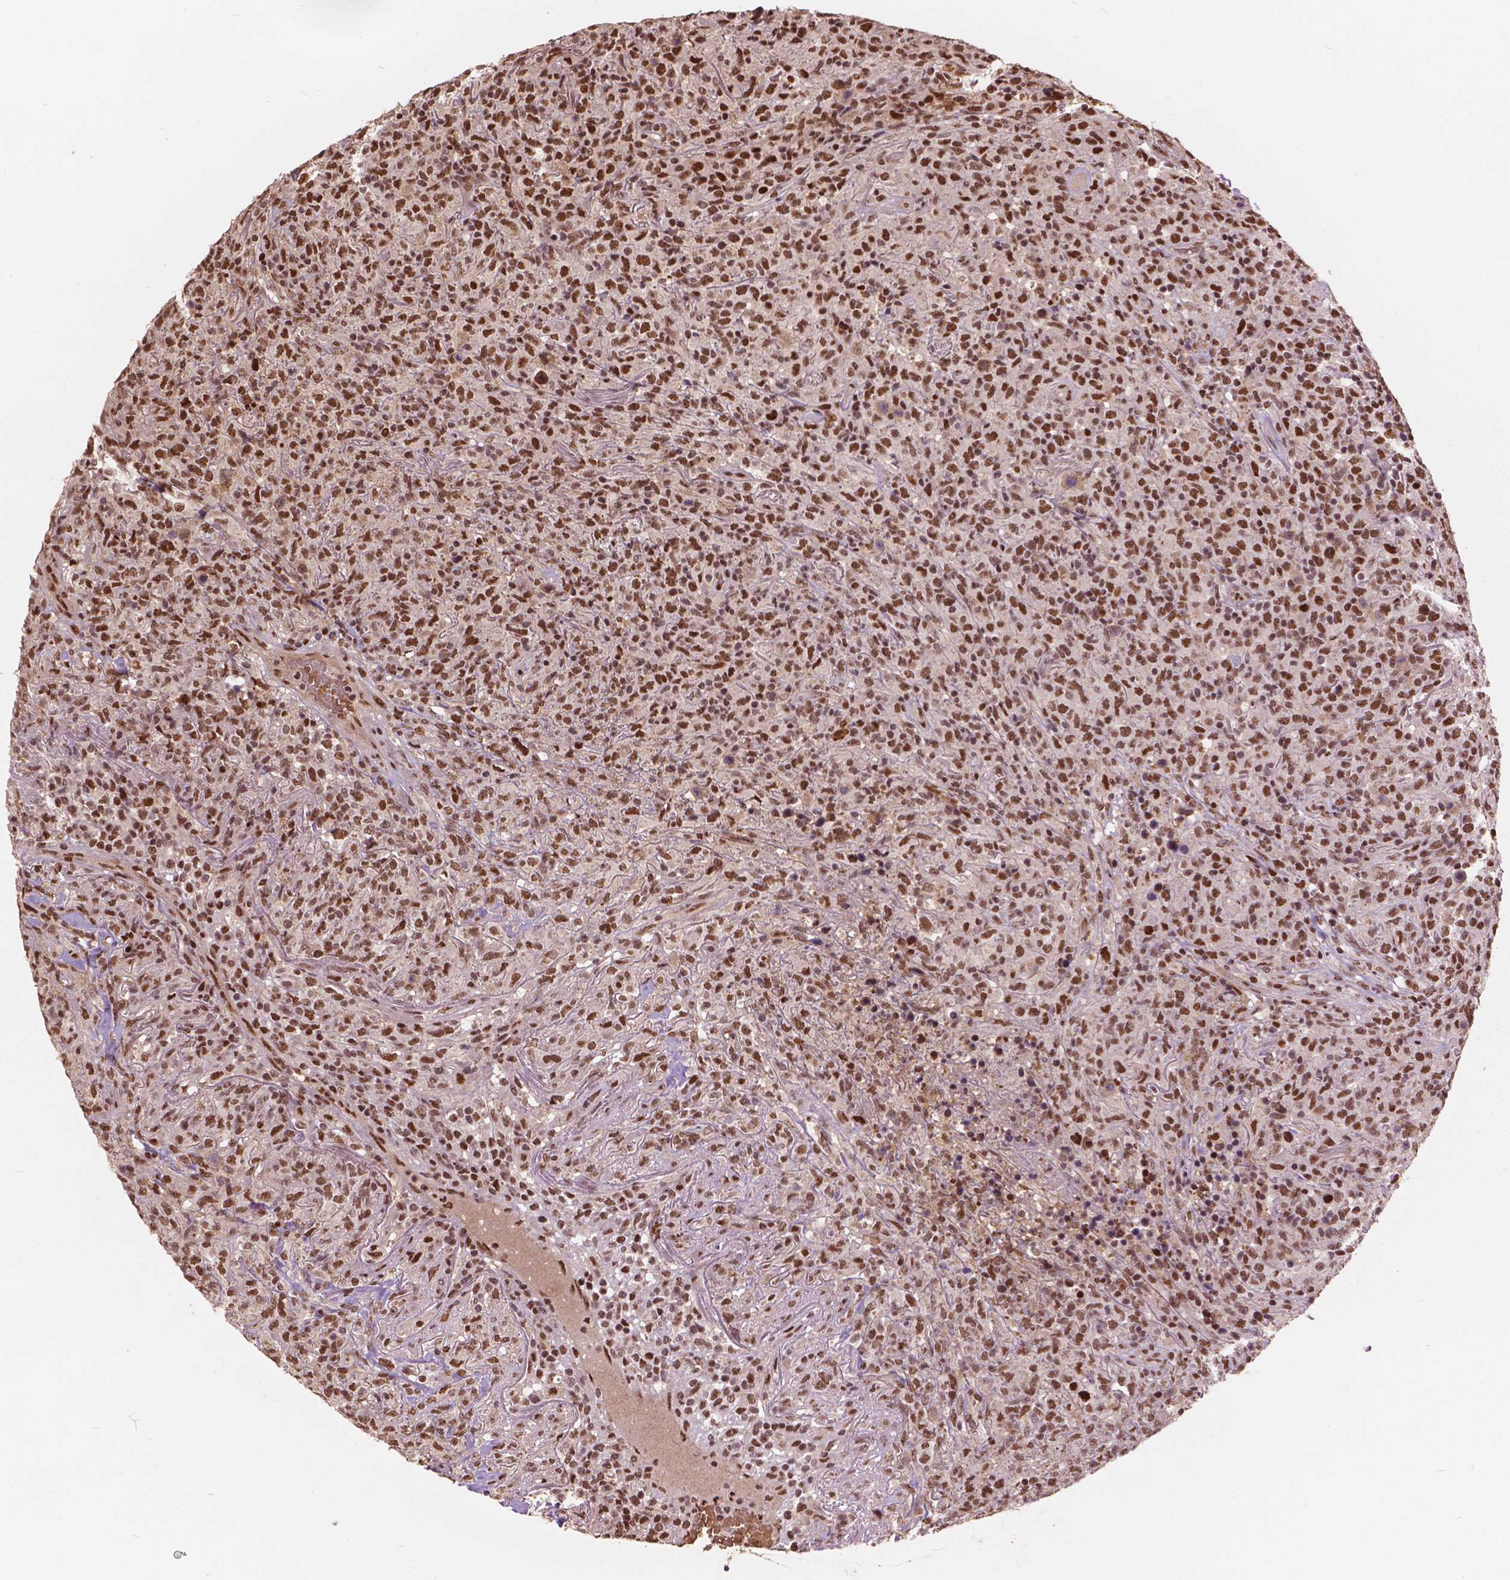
{"staining": {"intensity": "moderate", "quantity": ">75%", "location": "nuclear"}, "tissue": "lymphoma", "cell_type": "Tumor cells", "image_type": "cancer", "snomed": [{"axis": "morphology", "description": "Malignant lymphoma, non-Hodgkin's type, High grade"}, {"axis": "topography", "description": "Lung"}], "caption": "A high-resolution histopathology image shows IHC staining of lymphoma, which displays moderate nuclear staining in approximately >75% of tumor cells. The staining was performed using DAB, with brown indicating positive protein expression. Nuclei are stained blue with hematoxylin.", "gene": "ANP32B", "patient": {"sex": "male", "age": 79}}